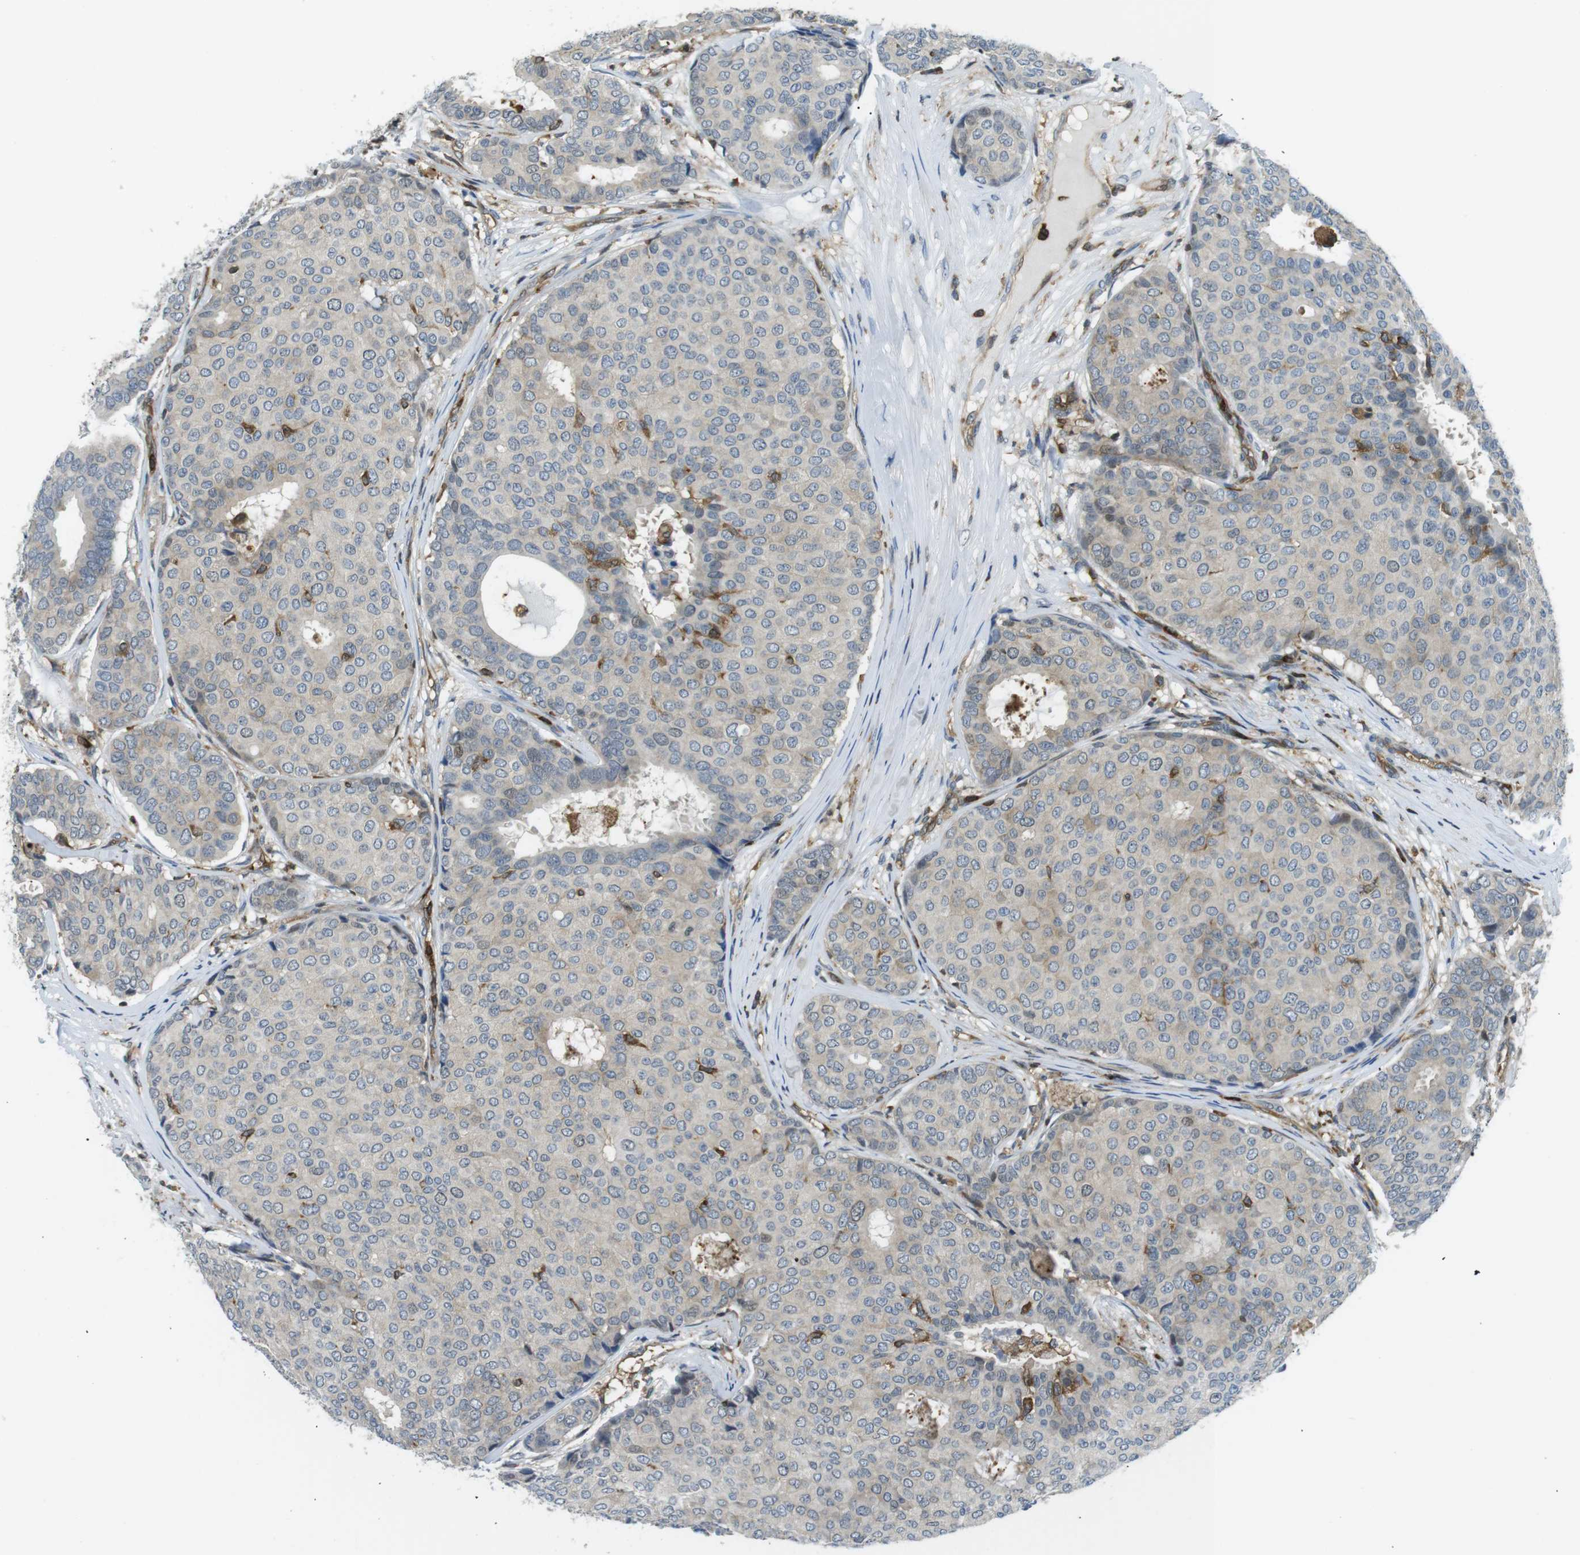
{"staining": {"intensity": "weak", "quantity": "25%-75%", "location": "cytoplasmic/membranous"}, "tissue": "breast cancer", "cell_type": "Tumor cells", "image_type": "cancer", "snomed": [{"axis": "morphology", "description": "Duct carcinoma"}, {"axis": "topography", "description": "Breast"}], "caption": "A photomicrograph showing weak cytoplasmic/membranous positivity in approximately 25%-75% of tumor cells in invasive ductal carcinoma (breast), as visualized by brown immunohistochemical staining.", "gene": "STK10", "patient": {"sex": "female", "age": 75}}